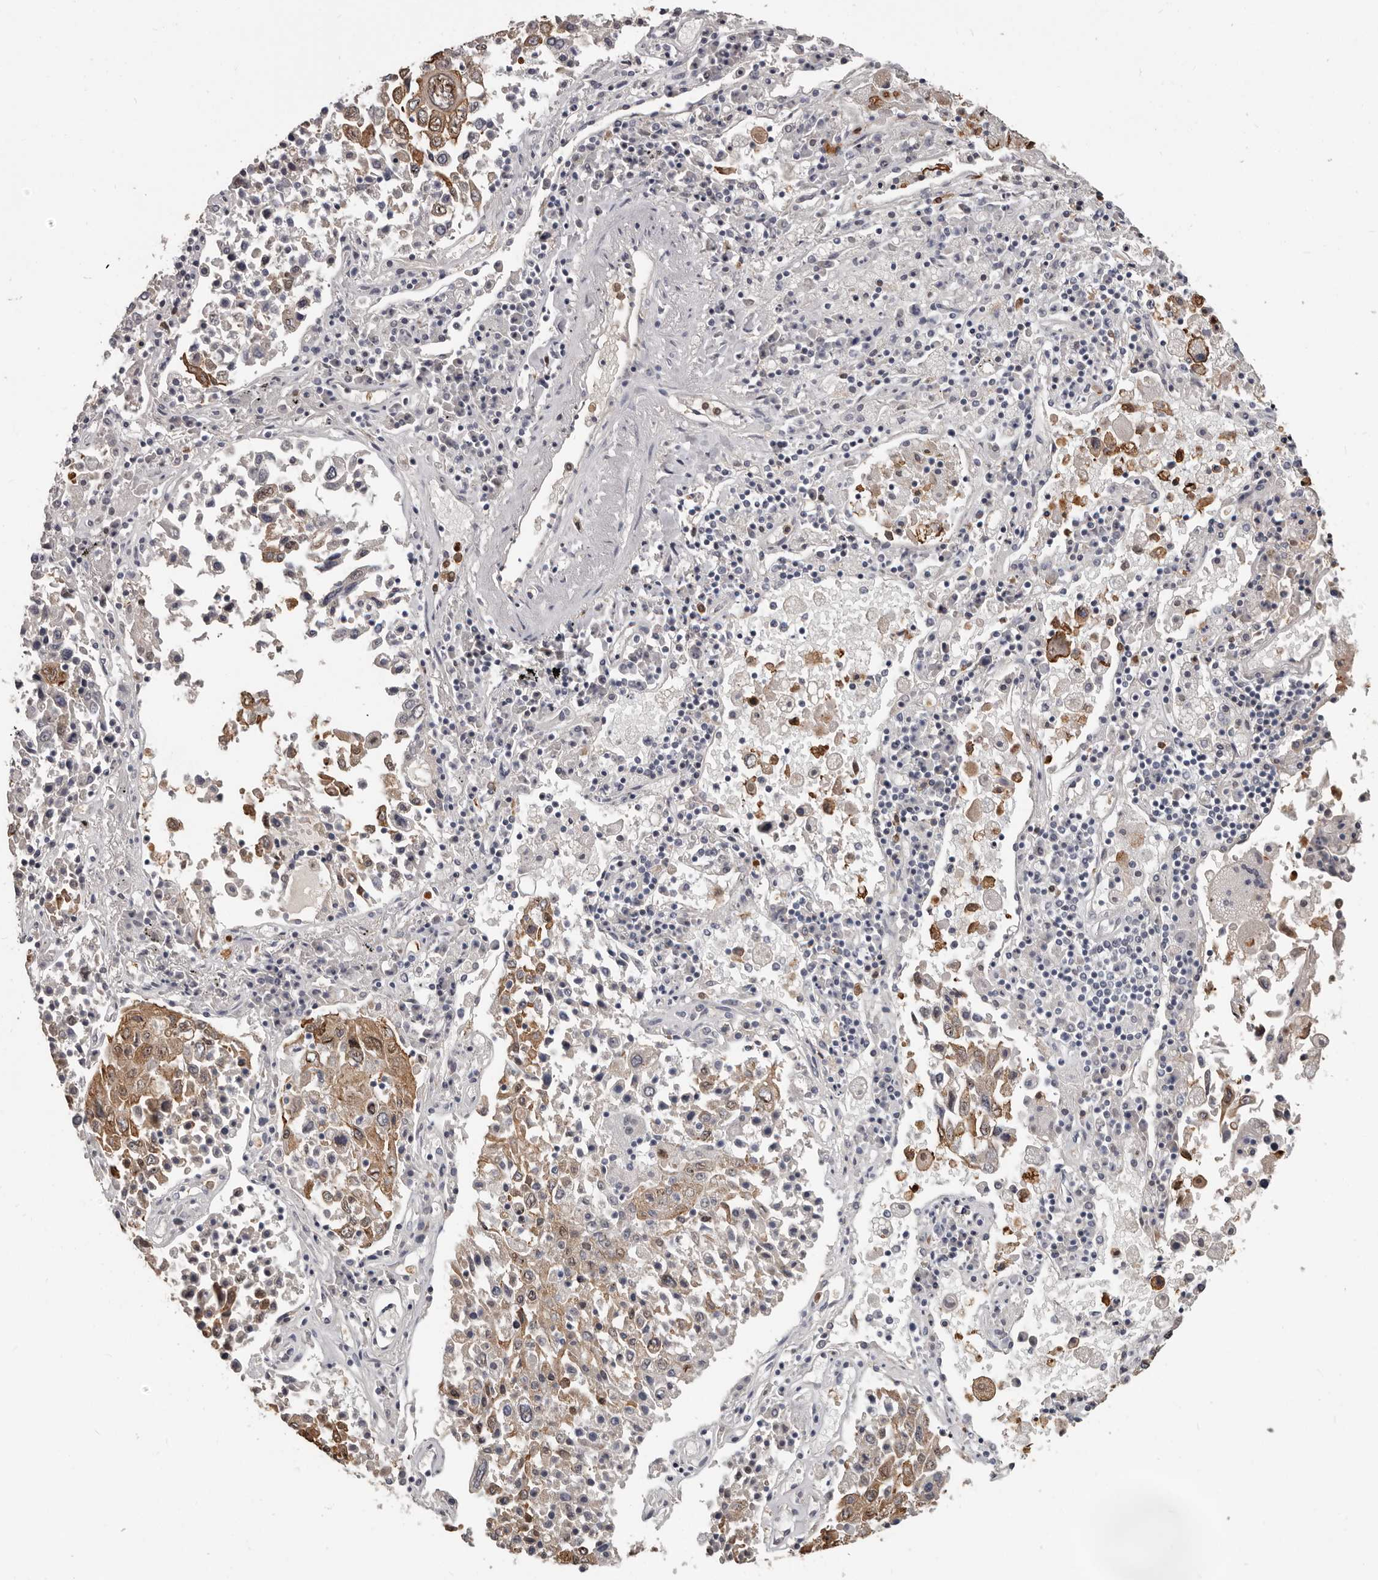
{"staining": {"intensity": "moderate", "quantity": "25%-75%", "location": "cytoplasmic/membranous"}, "tissue": "lung cancer", "cell_type": "Tumor cells", "image_type": "cancer", "snomed": [{"axis": "morphology", "description": "Squamous cell carcinoma, NOS"}, {"axis": "topography", "description": "Lung"}], "caption": "A high-resolution image shows immunohistochemistry staining of lung cancer (squamous cell carcinoma), which shows moderate cytoplasmic/membranous positivity in about 25%-75% of tumor cells.", "gene": "GPR157", "patient": {"sex": "male", "age": 65}}